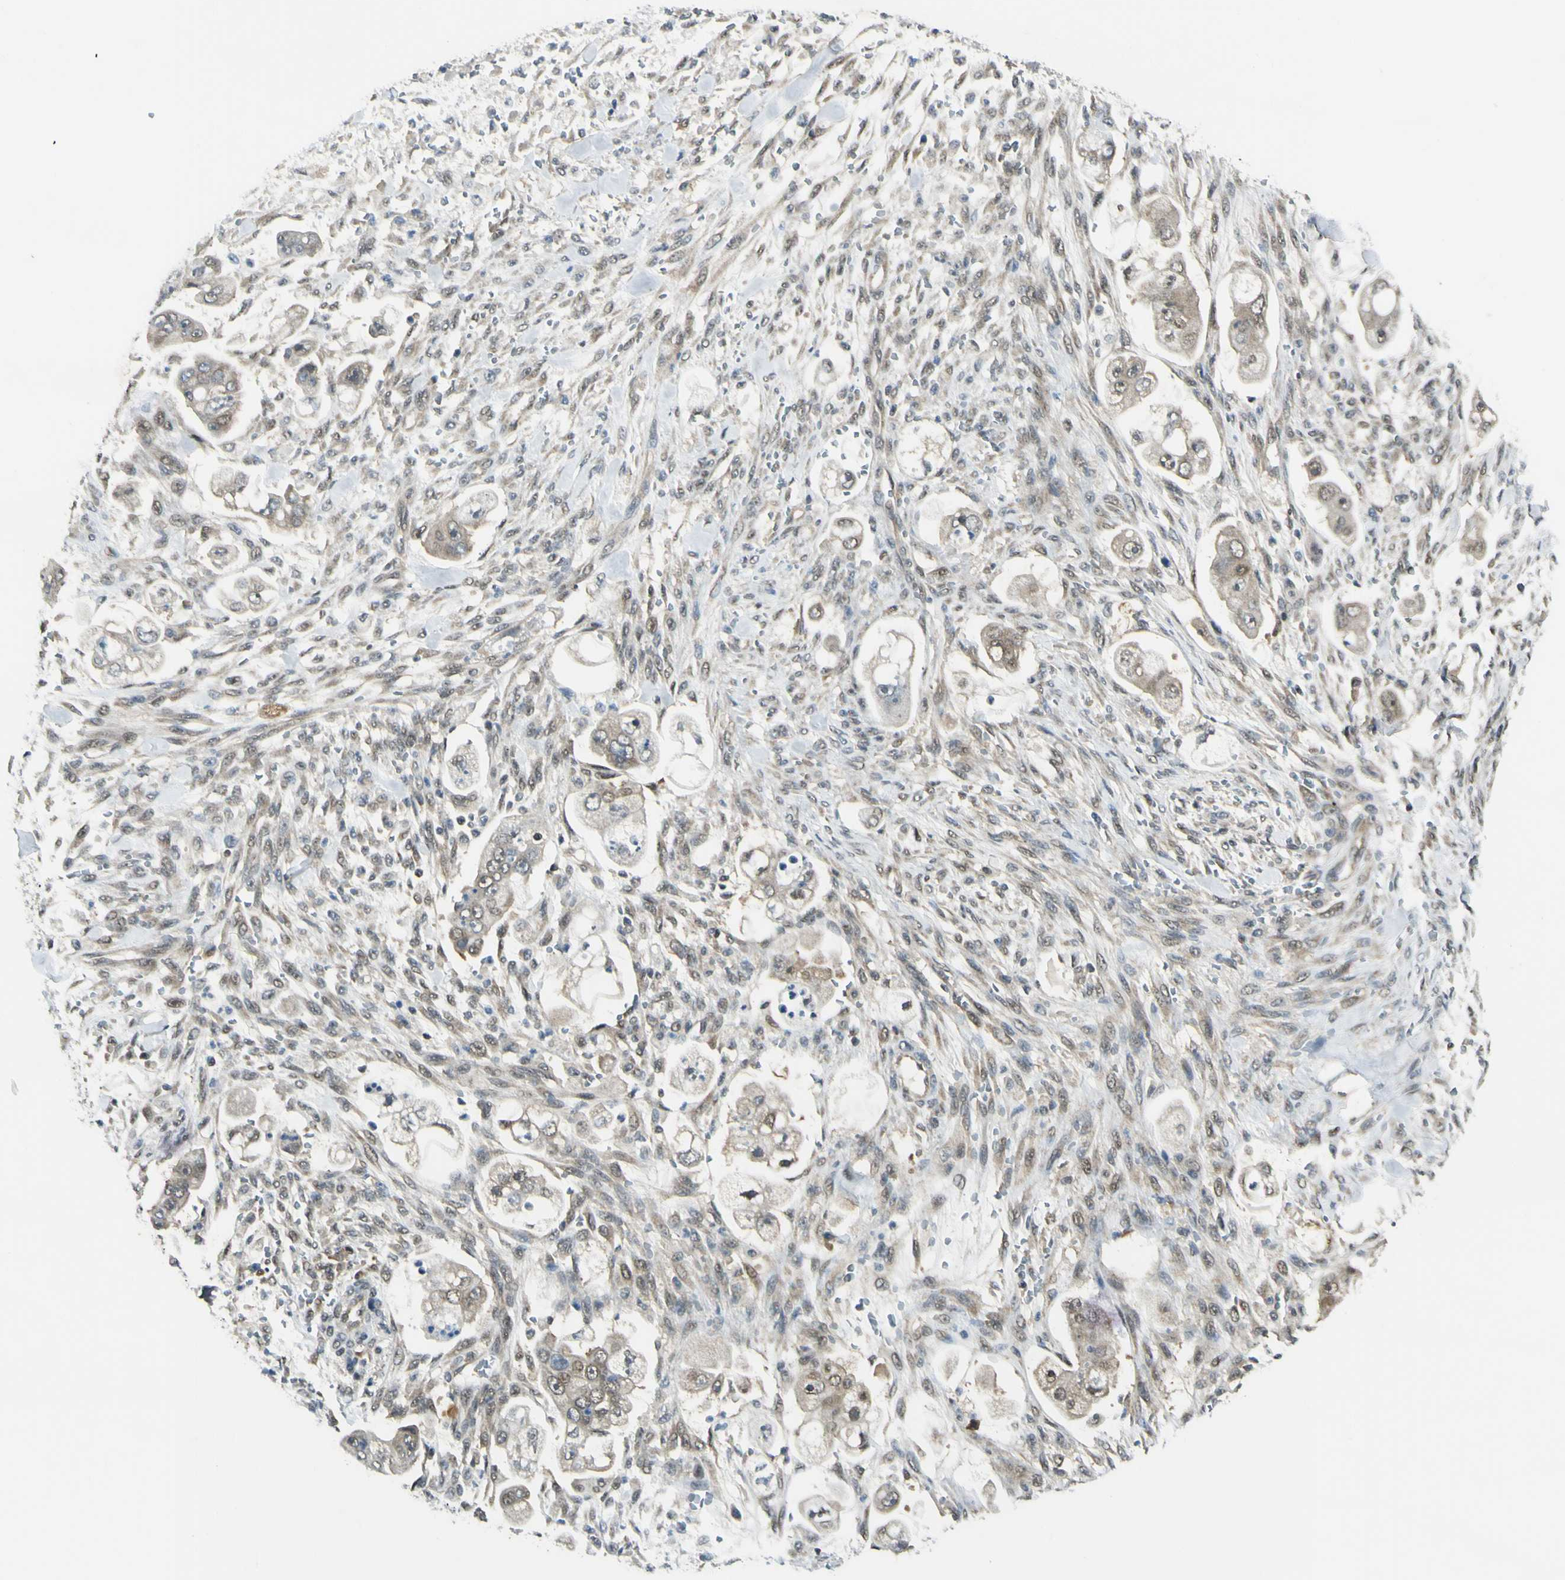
{"staining": {"intensity": "weak", "quantity": "<25%", "location": "cytoplasmic/membranous"}, "tissue": "stomach cancer", "cell_type": "Tumor cells", "image_type": "cancer", "snomed": [{"axis": "morphology", "description": "Adenocarcinoma, NOS"}, {"axis": "topography", "description": "Stomach"}], "caption": "DAB immunohistochemical staining of stomach adenocarcinoma shows no significant positivity in tumor cells.", "gene": "PSMD5", "patient": {"sex": "male", "age": 62}}